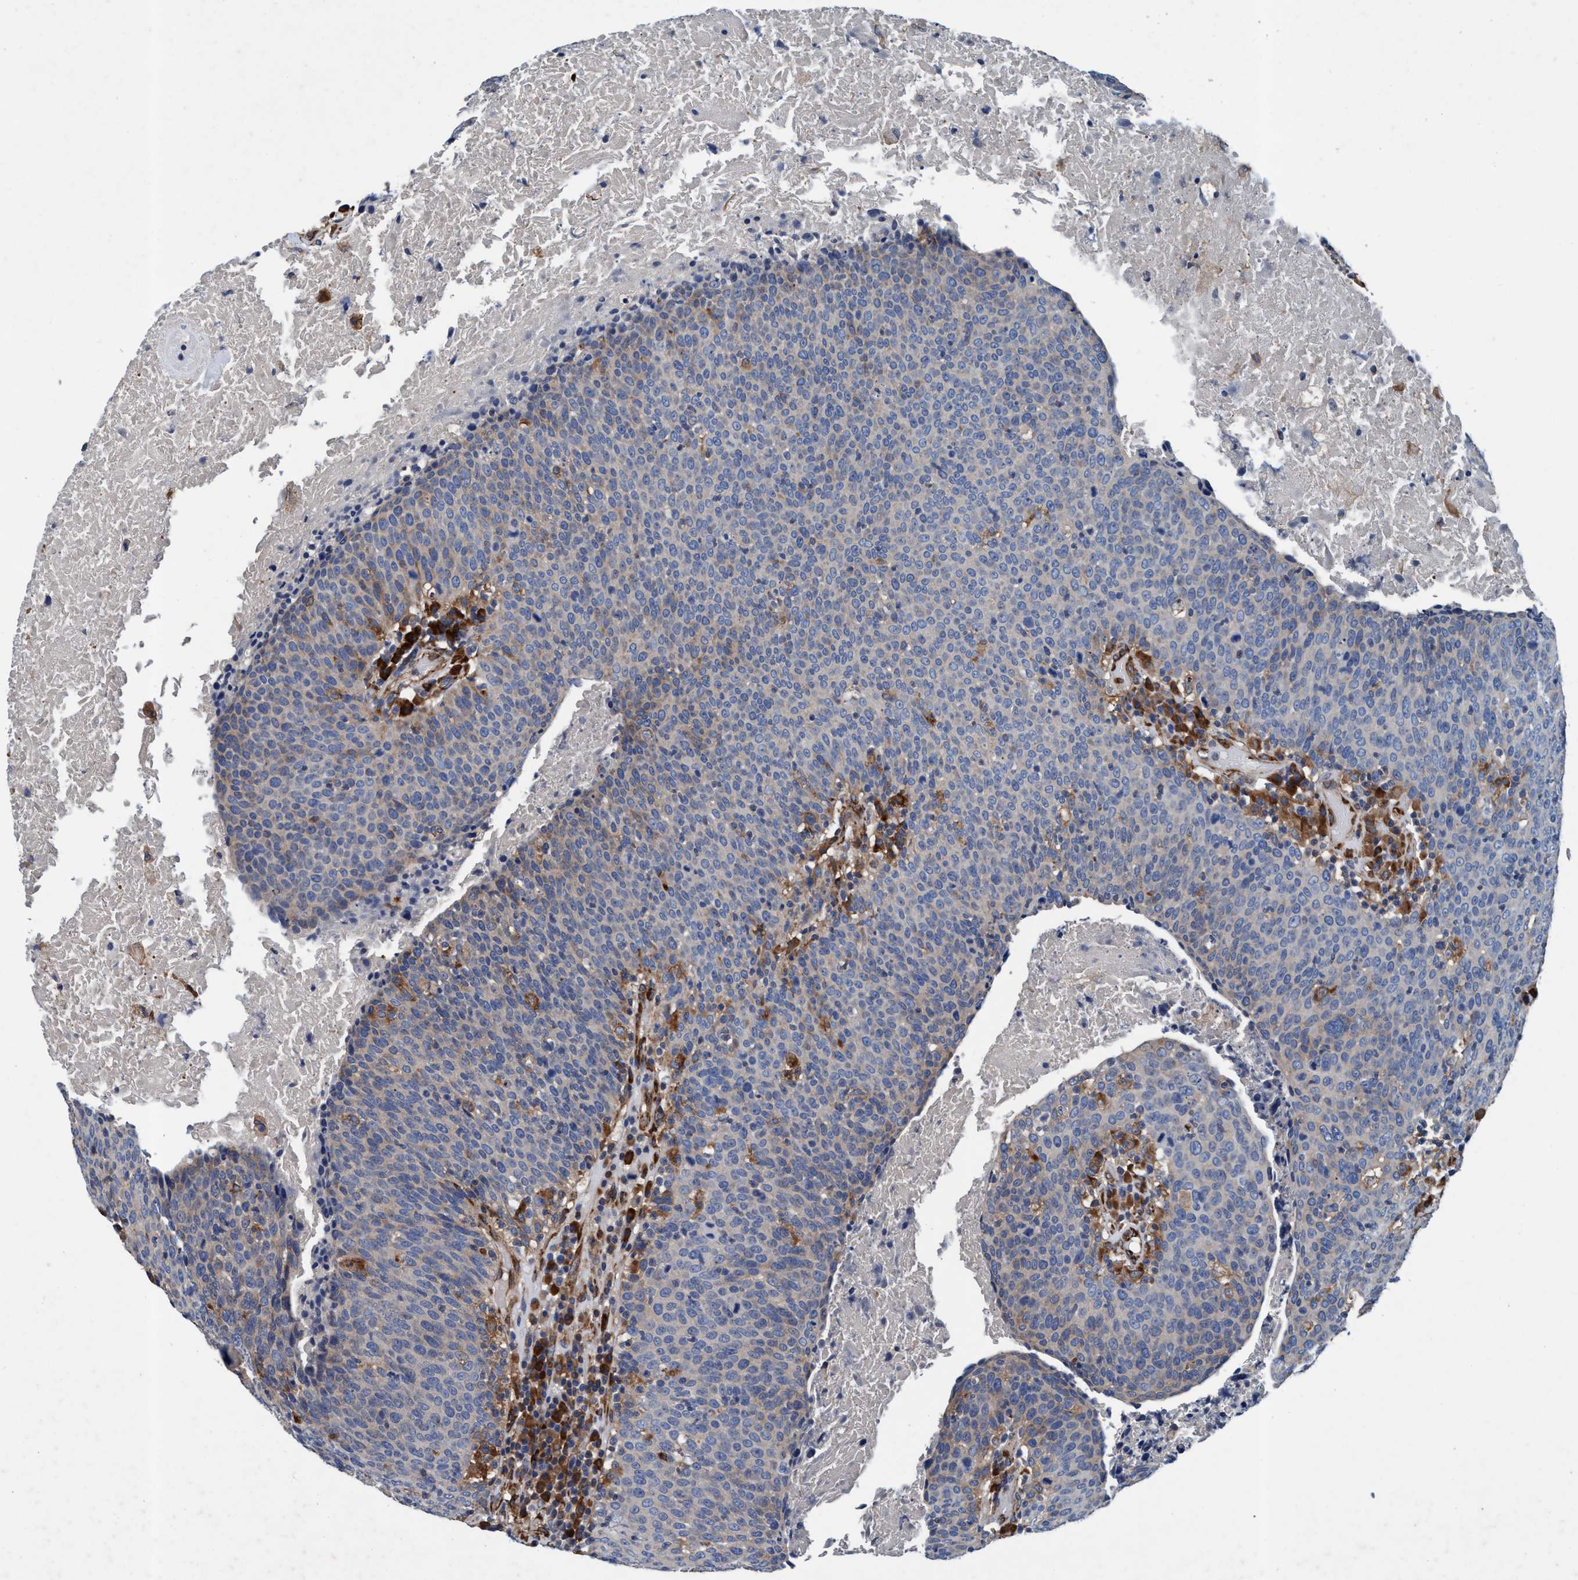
{"staining": {"intensity": "moderate", "quantity": "<25%", "location": "cytoplasmic/membranous"}, "tissue": "head and neck cancer", "cell_type": "Tumor cells", "image_type": "cancer", "snomed": [{"axis": "morphology", "description": "Squamous cell carcinoma, NOS"}, {"axis": "morphology", "description": "Squamous cell carcinoma, metastatic, NOS"}, {"axis": "topography", "description": "Lymph node"}, {"axis": "topography", "description": "Head-Neck"}], "caption": "Head and neck cancer (metastatic squamous cell carcinoma) tissue reveals moderate cytoplasmic/membranous expression in about <25% of tumor cells", "gene": "ENDOG", "patient": {"sex": "male", "age": 62}}